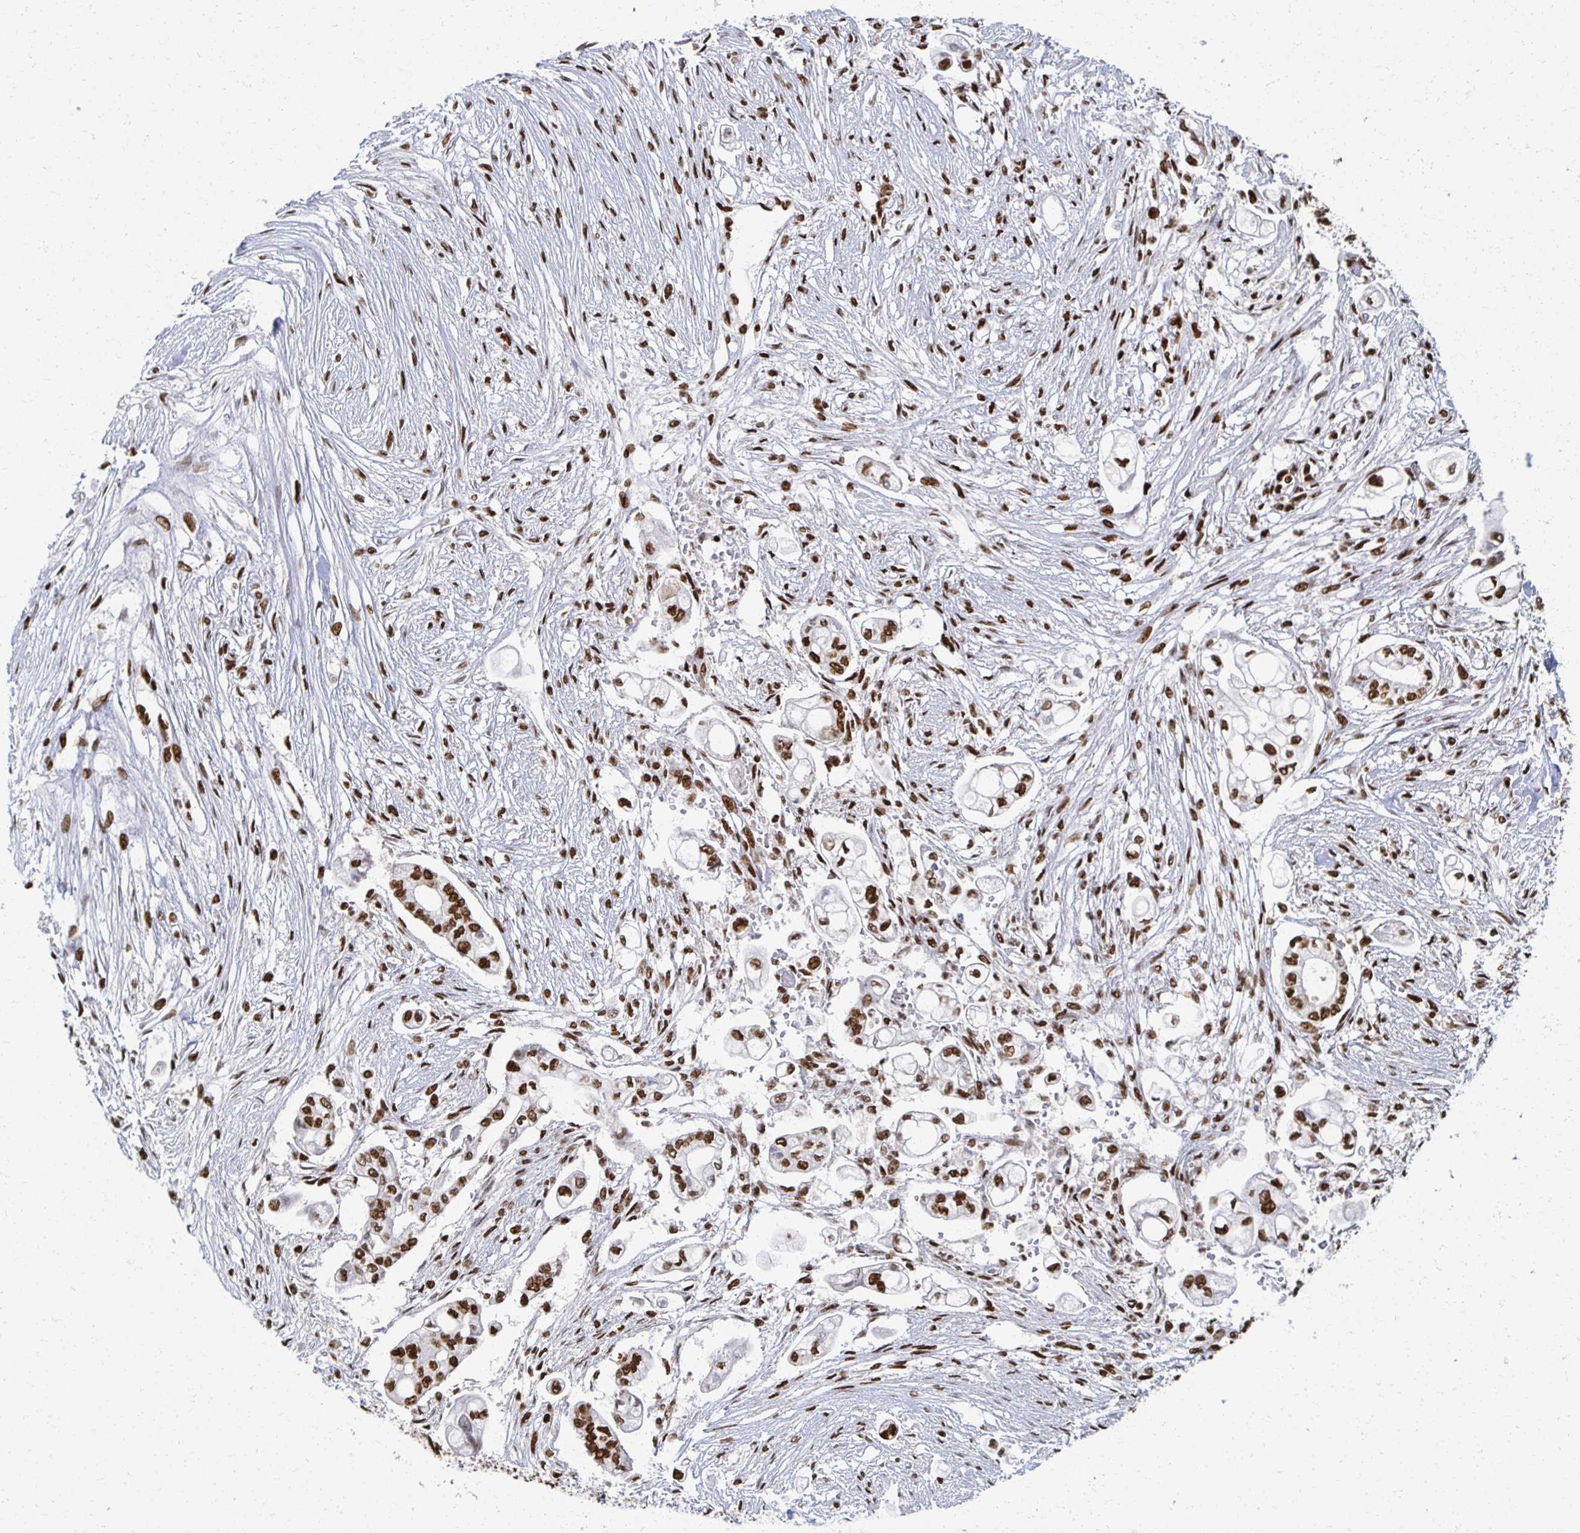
{"staining": {"intensity": "strong", "quantity": ">75%", "location": "nuclear"}, "tissue": "pancreatic cancer", "cell_type": "Tumor cells", "image_type": "cancer", "snomed": [{"axis": "morphology", "description": "Adenocarcinoma, NOS"}, {"axis": "topography", "description": "Pancreas"}], "caption": "IHC photomicrograph of pancreatic adenocarcinoma stained for a protein (brown), which exhibits high levels of strong nuclear positivity in about >75% of tumor cells.", "gene": "RBBP7", "patient": {"sex": "female", "age": 69}}